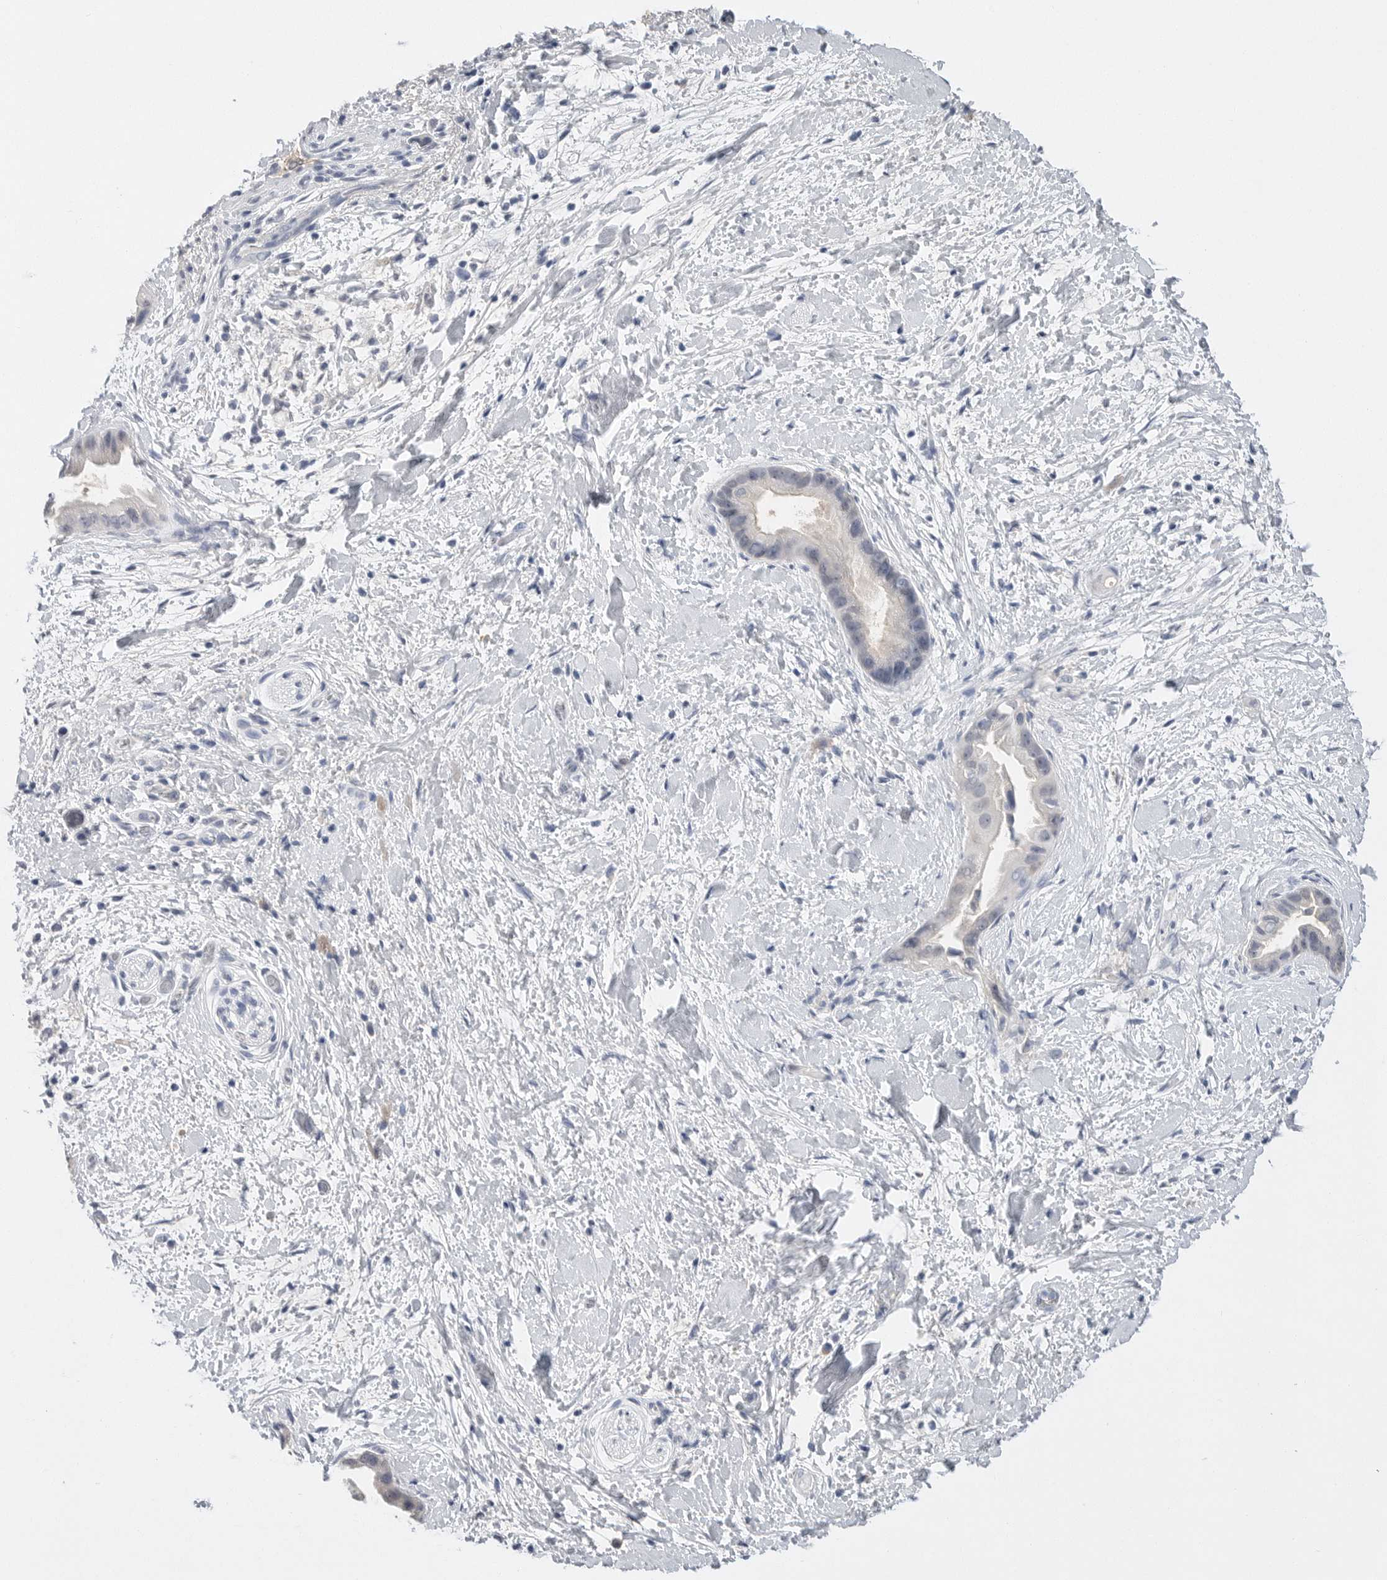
{"staining": {"intensity": "negative", "quantity": "none", "location": "none"}, "tissue": "pancreatic cancer", "cell_type": "Tumor cells", "image_type": "cancer", "snomed": [{"axis": "morphology", "description": "Adenocarcinoma, NOS"}, {"axis": "topography", "description": "Pancreas"}], "caption": "Protein analysis of adenocarcinoma (pancreatic) demonstrates no significant positivity in tumor cells.", "gene": "FABP6", "patient": {"sex": "male", "age": 55}}